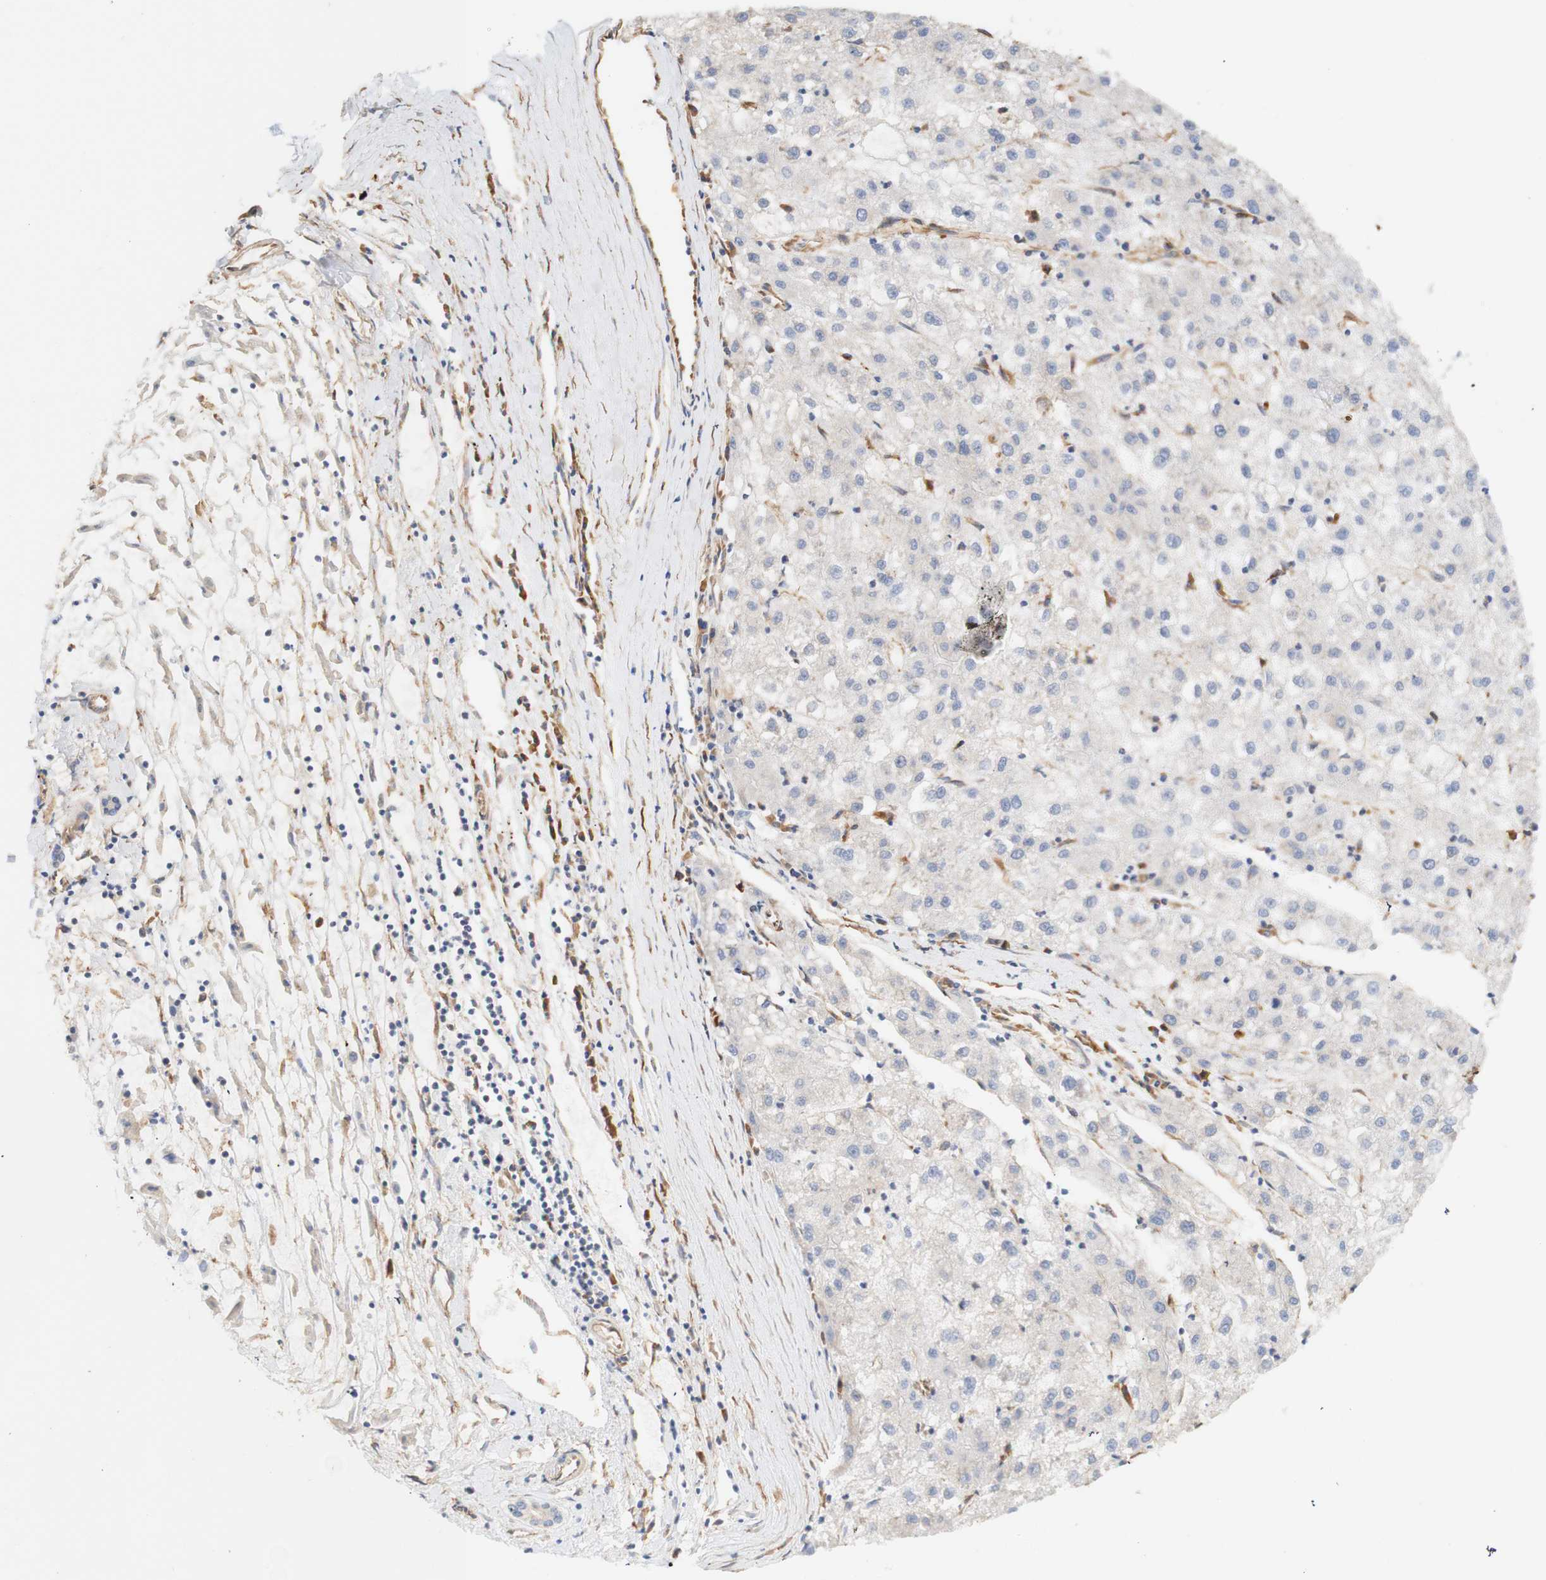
{"staining": {"intensity": "negative", "quantity": "none", "location": "none"}, "tissue": "liver cancer", "cell_type": "Tumor cells", "image_type": "cancer", "snomed": [{"axis": "morphology", "description": "Carcinoma, Hepatocellular, NOS"}, {"axis": "topography", "description": "Liver"}], "caption": "The immunohistochemistry histopathology image has no significant staining in tumor cells of liver cancer (hepatocellular carcinoma) tissue.", "gene": "EIF2AK4", "patient": {"sex": "male", "age": 72}}